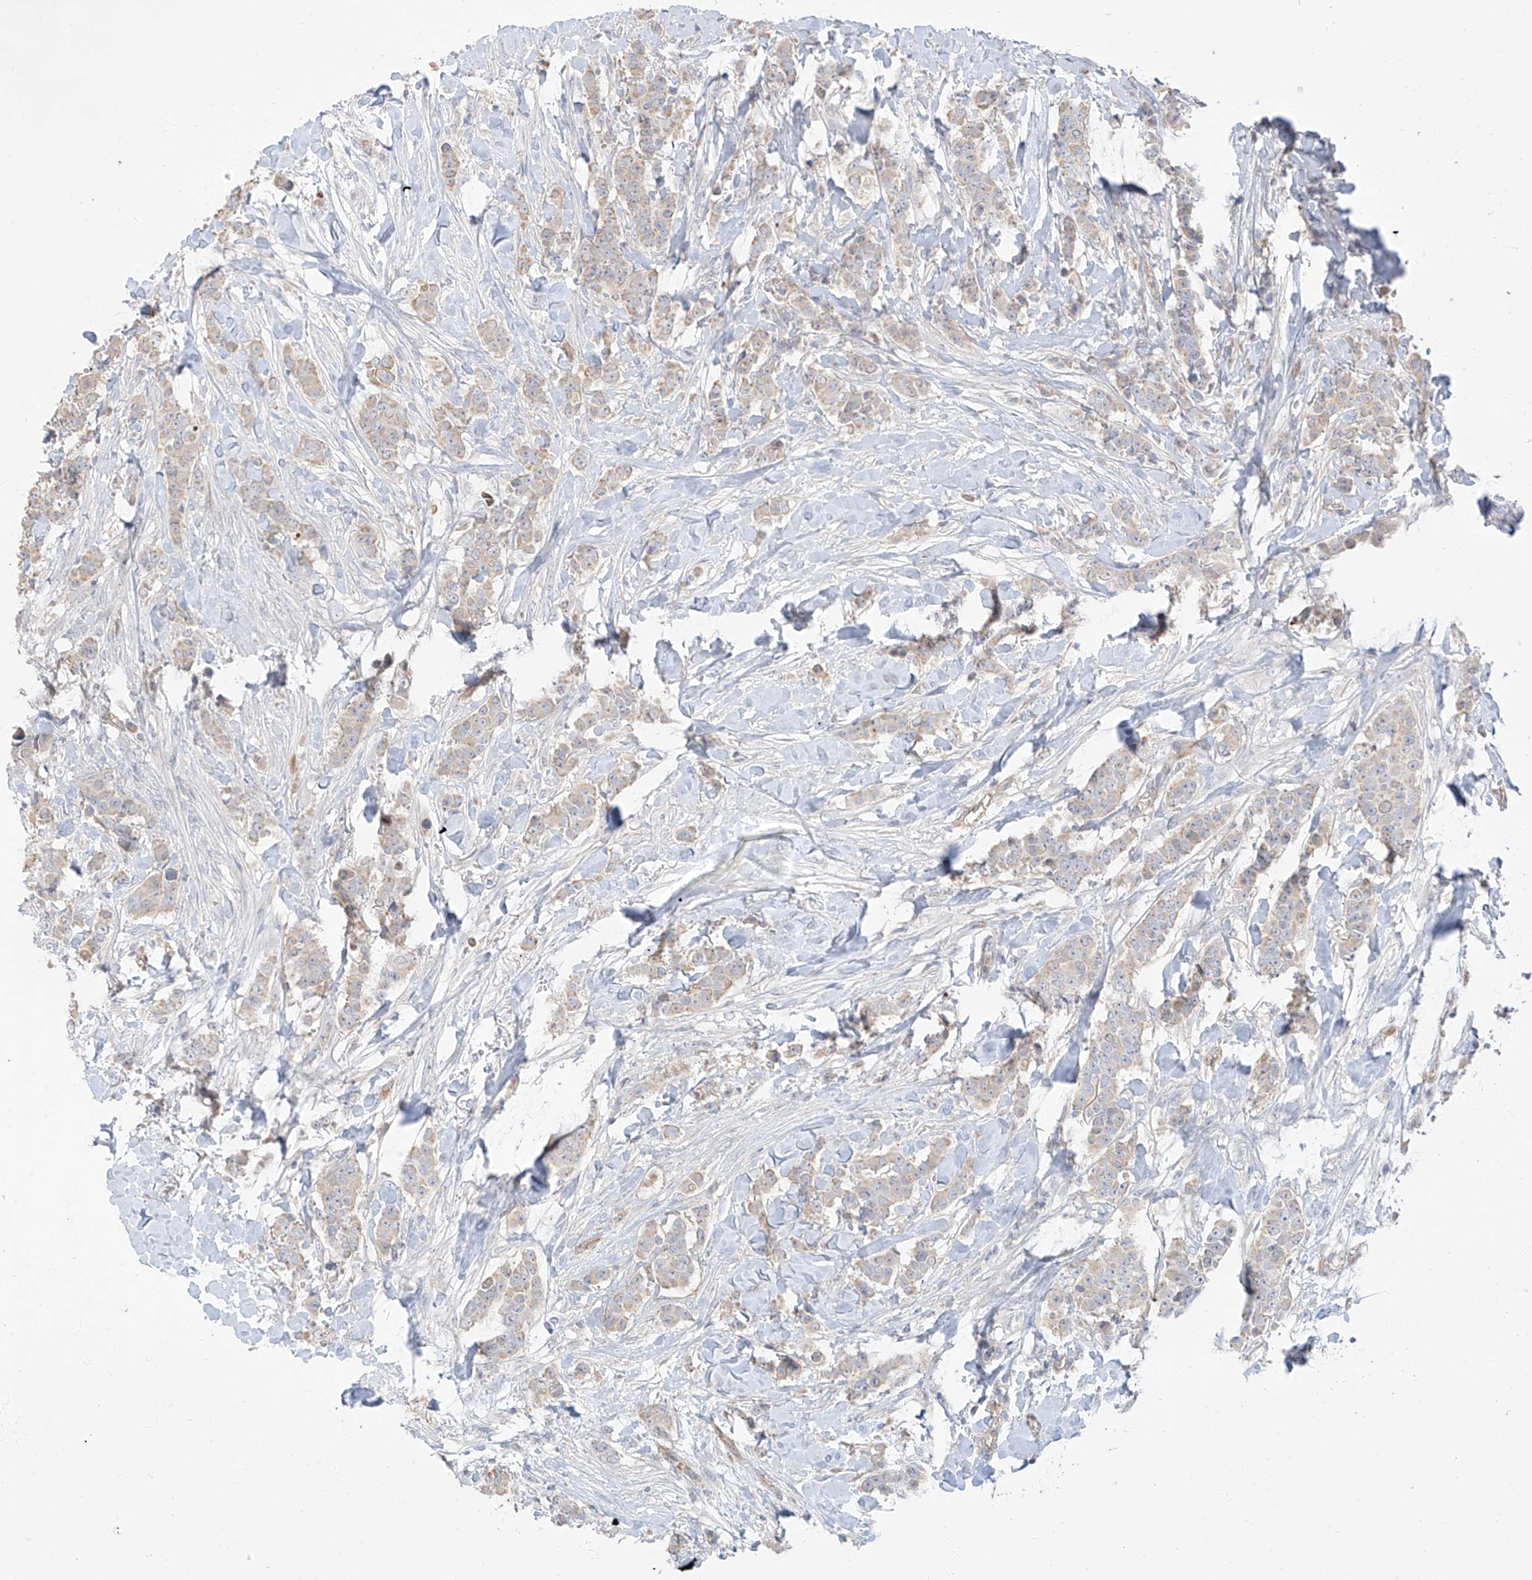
{"staining": {"intensity": "weak", "quantity": "<25%", "location": "cytoplasmic/membranous"}, "tissue": "breast cancer", "cell_type": "Tumor cells", "image_type": "cancer", "snomed": [{"axis": "morphology", "description": "Duct carcinoma"}, {"axis": "topography", "description": "Breast"}], "caption": "This is an immunohistochemistry (IHC) photomicrograph of breast cancer (infiltrating ductal carcinoma). There is no staining in tumor cells.", "gene": "EPHX4", "patient": {"sex": "female", "age": 40}}